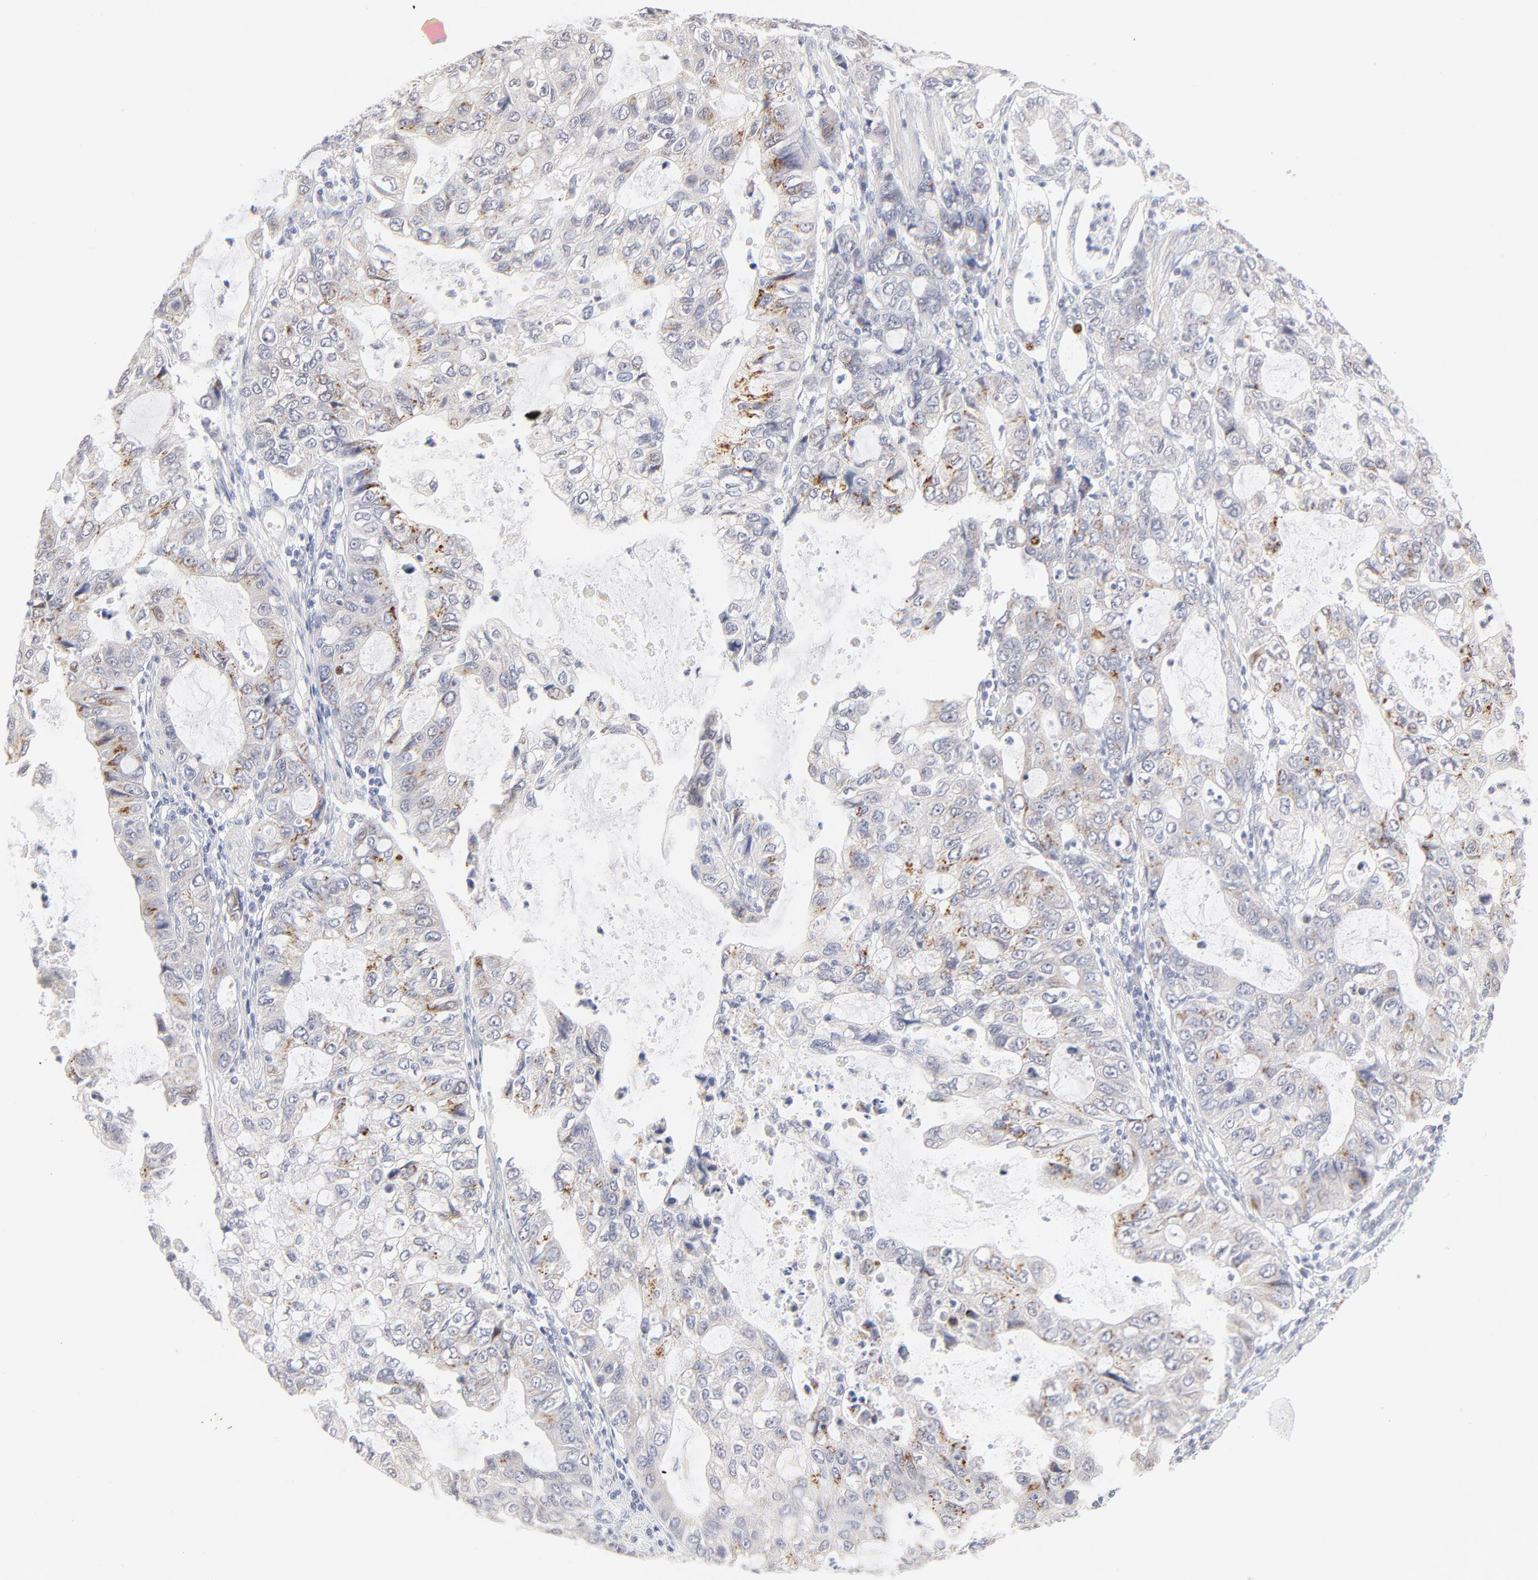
{"staining": {"intensity": "moderate", "quantity": "25%-75%", "location": "cytoplasmic/membranous"}, "tissue": "stomach cancer", "cell_type": "Tumor cells", "image_type": "cancer", "snomed": [{"axis": "morphology", "description": "Adenocarcinoma, NOS"}, {"axis": "topography", "description": "Stomach, upper"}], "caption": "Protein expression analysis of stomach cancer (adenocarcinoma) demonstrates moderate cytoplasmic/membranous staining in approximately 25%-75% of tumor cells.", "gene": "NKX2-2", "patient": {"sex": "female", "age": 52}}